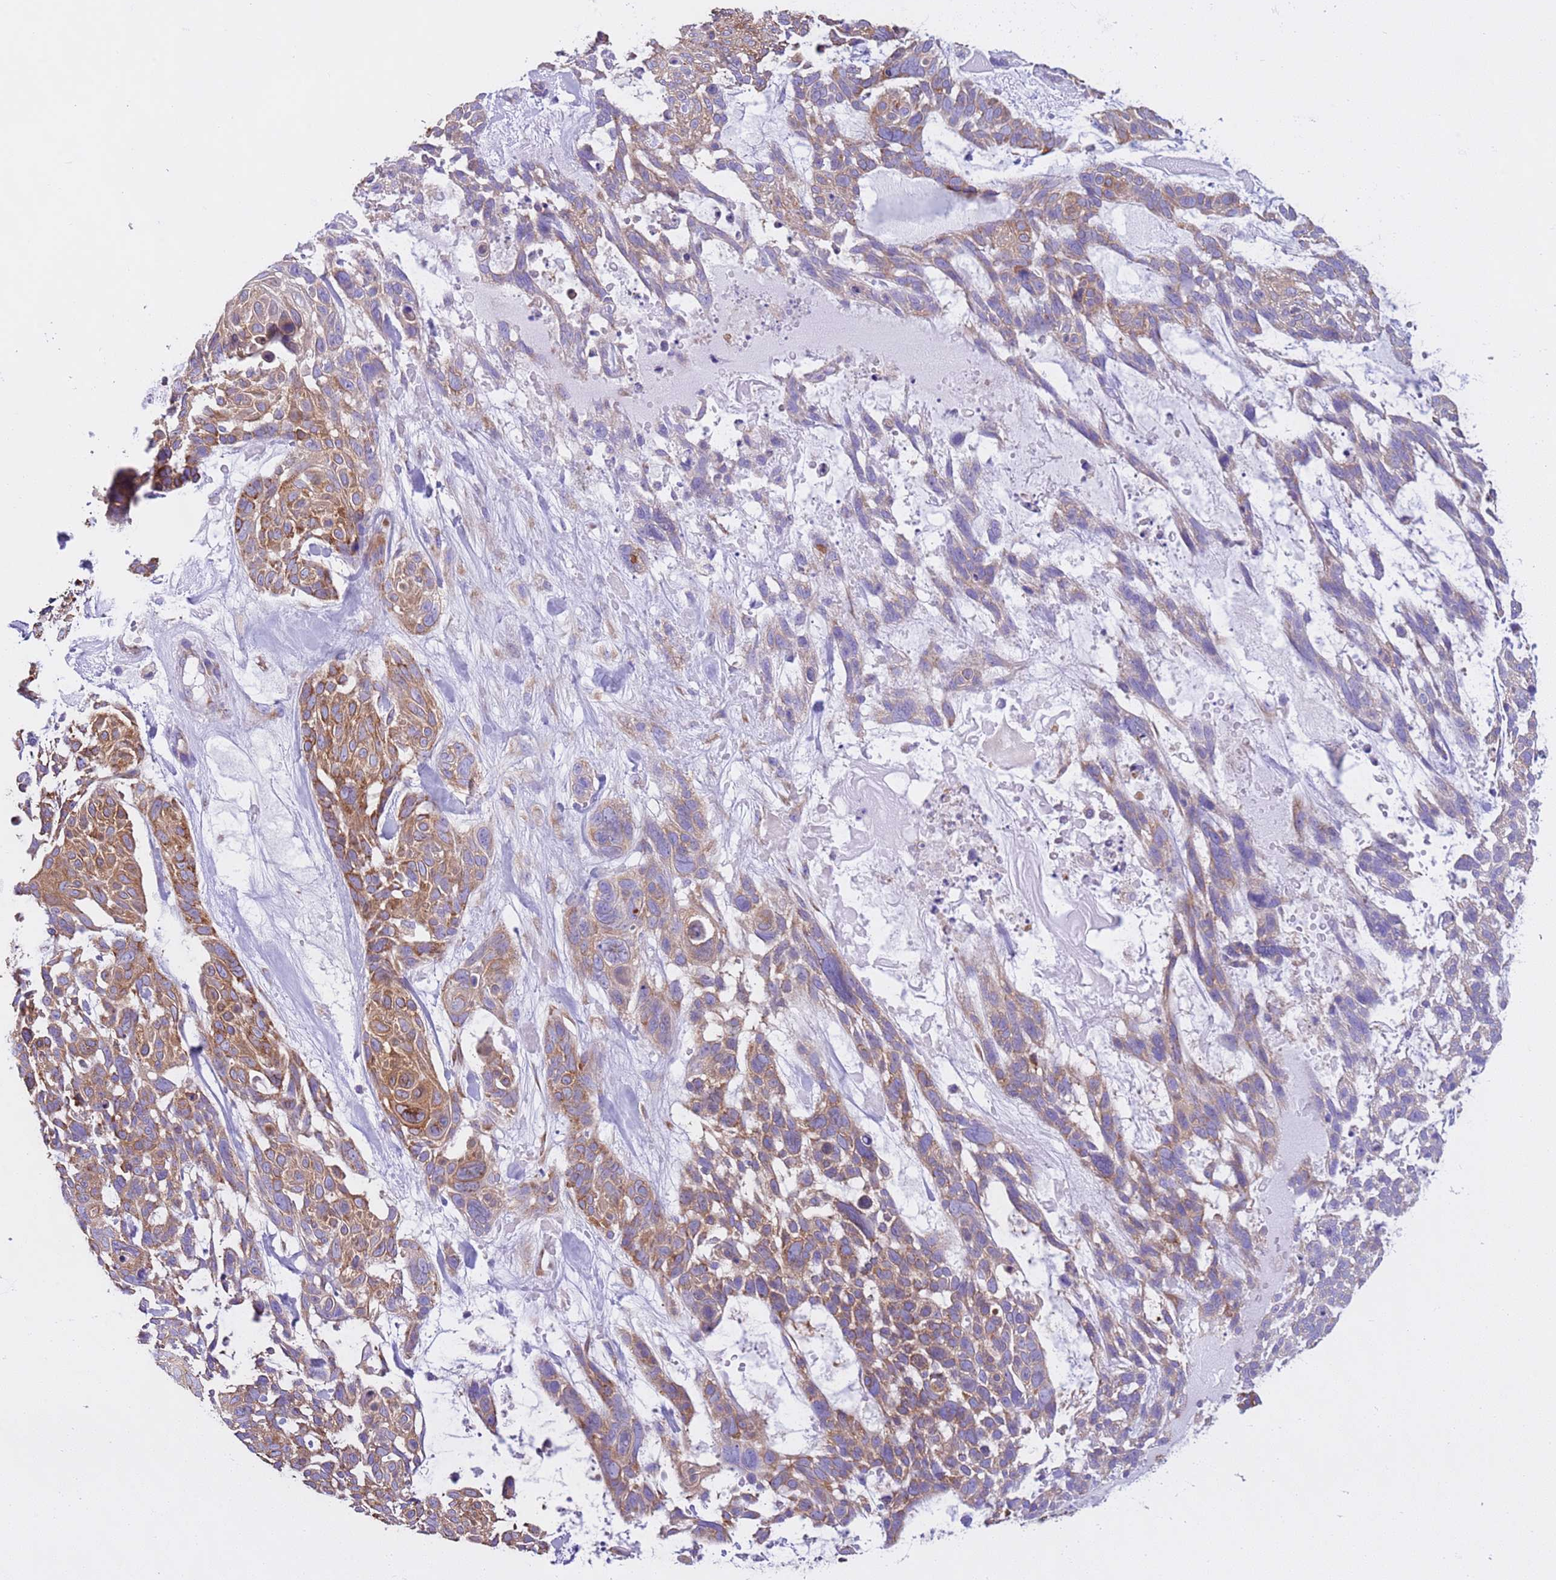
{"staining": {"intensity": "moderate", "quantity": ">75%", "location": "cytoplasmic/membranous"}, "tissue": "skin cancer", "cell_type": "Tumor cells", "image_type": "cancer", "snomed": [{"axis": "morphology", "description": "Basal cell carcinoma"}, {"axis": "topography", "description": "Skin"}], "caption": "Moderate cytoplasmic/membranous expression is identified in approximately >75% of tumor cells in skin cancer (basal cell carcinoma).", "gene": "VARS1", "patient": {"sex": "male", "age": 88}}